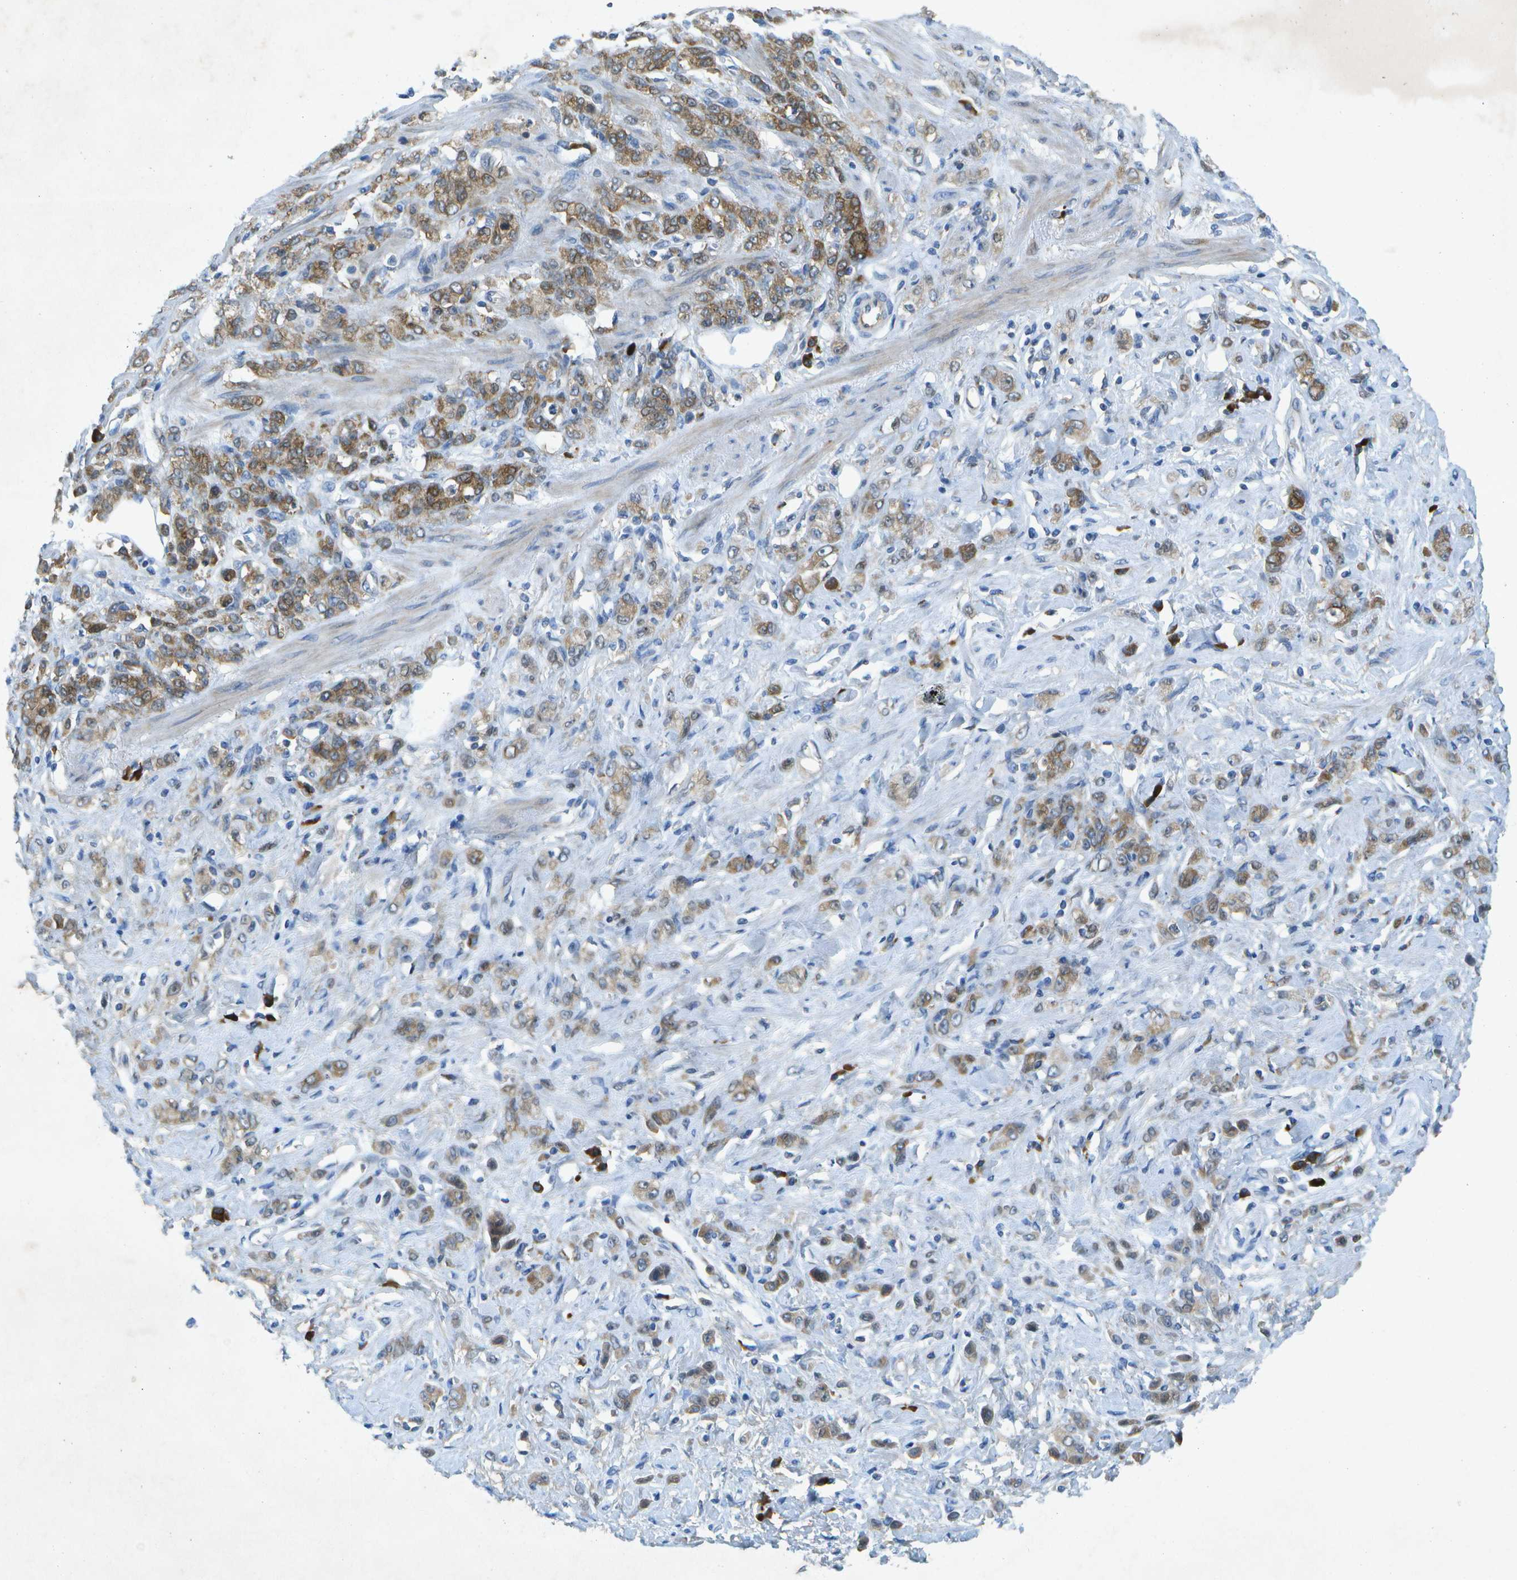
{"staining": {"intensity": "moderate", "quantity": "25%-75%", "location": "cytoplasmic/membranous"}, "tissue": "stomach cancer", "cell_type": "Tumor cells", "image_type": "cancer", "snomed": [{"axis": "morphology", "description": "Normal tissue, NOS"}, {"axis": "morphology", "description": "Adenocarcinoma, NOS"}, {"axis": "topography", "description": "Stomach"}], "caption": "This is an image of immunohistochemistry staining of stomach adenocarcinoma, which shows moderate expression in the cytoplasmic/membranous of tumor cells.", "gene": "WNK2", "patient": {"sex": "male", "age": 82}}